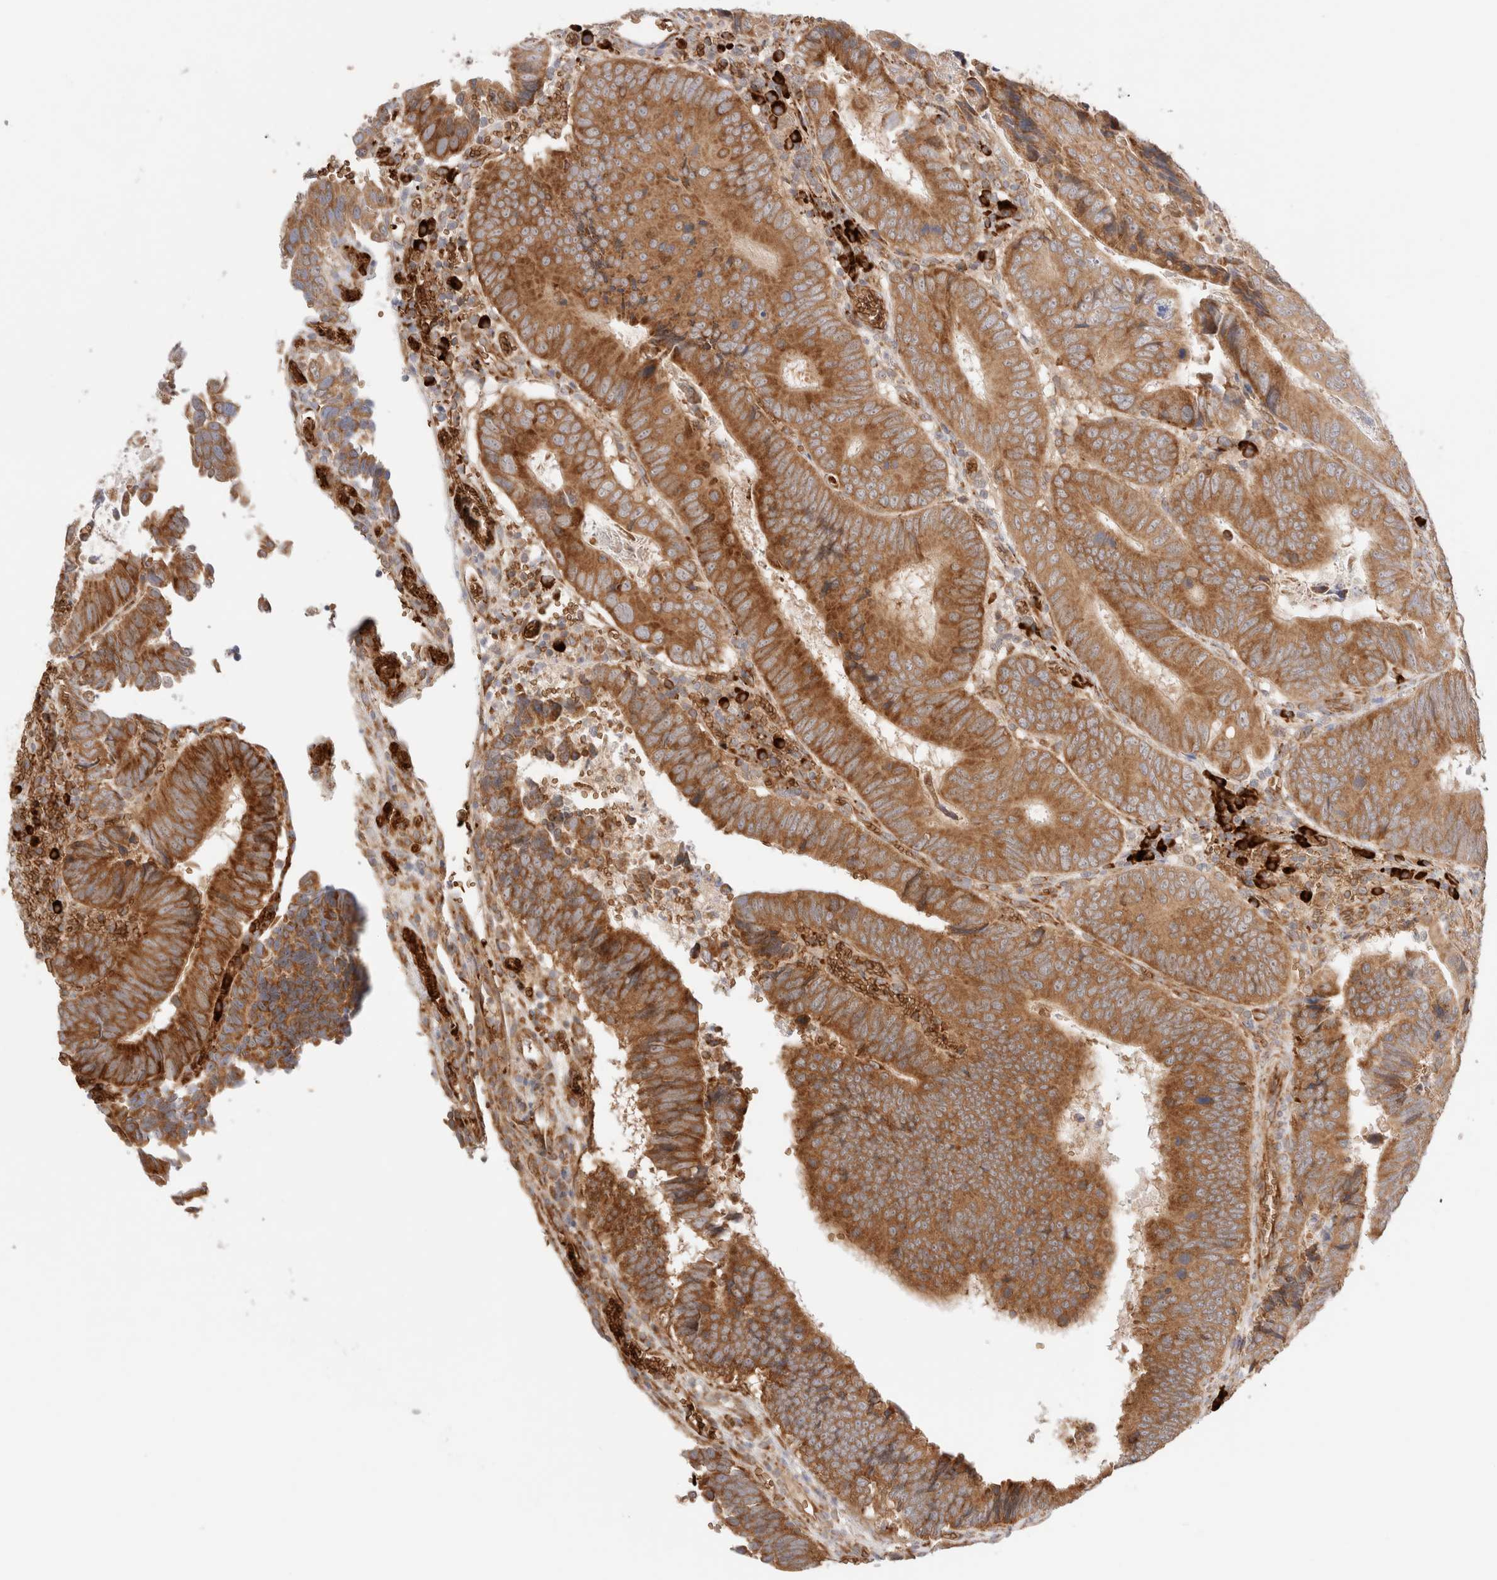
{"staining": {"intensity": "strong", "quantity": ">75%", "location": "cytoplasmic/membranous"}, "tissue": "colorectal cancer", "cell_type": "Tumor cells", "image_type": "cancer", "snomed": [{"axis": "morphology", "description": "Inflammation, NOS"}, {"axis": "morphology", "description": "Adenocarcinoma, NOS"}, {"axis": "topography", "description": "Colon"}], "caption": "Strong cytoplasmic/membranous staining is seen in about >75% of tumor cells in adenocarcinoma (colorectal).", "gene": "UTS2B", "patient": {"sex": "male", "age": 72}}